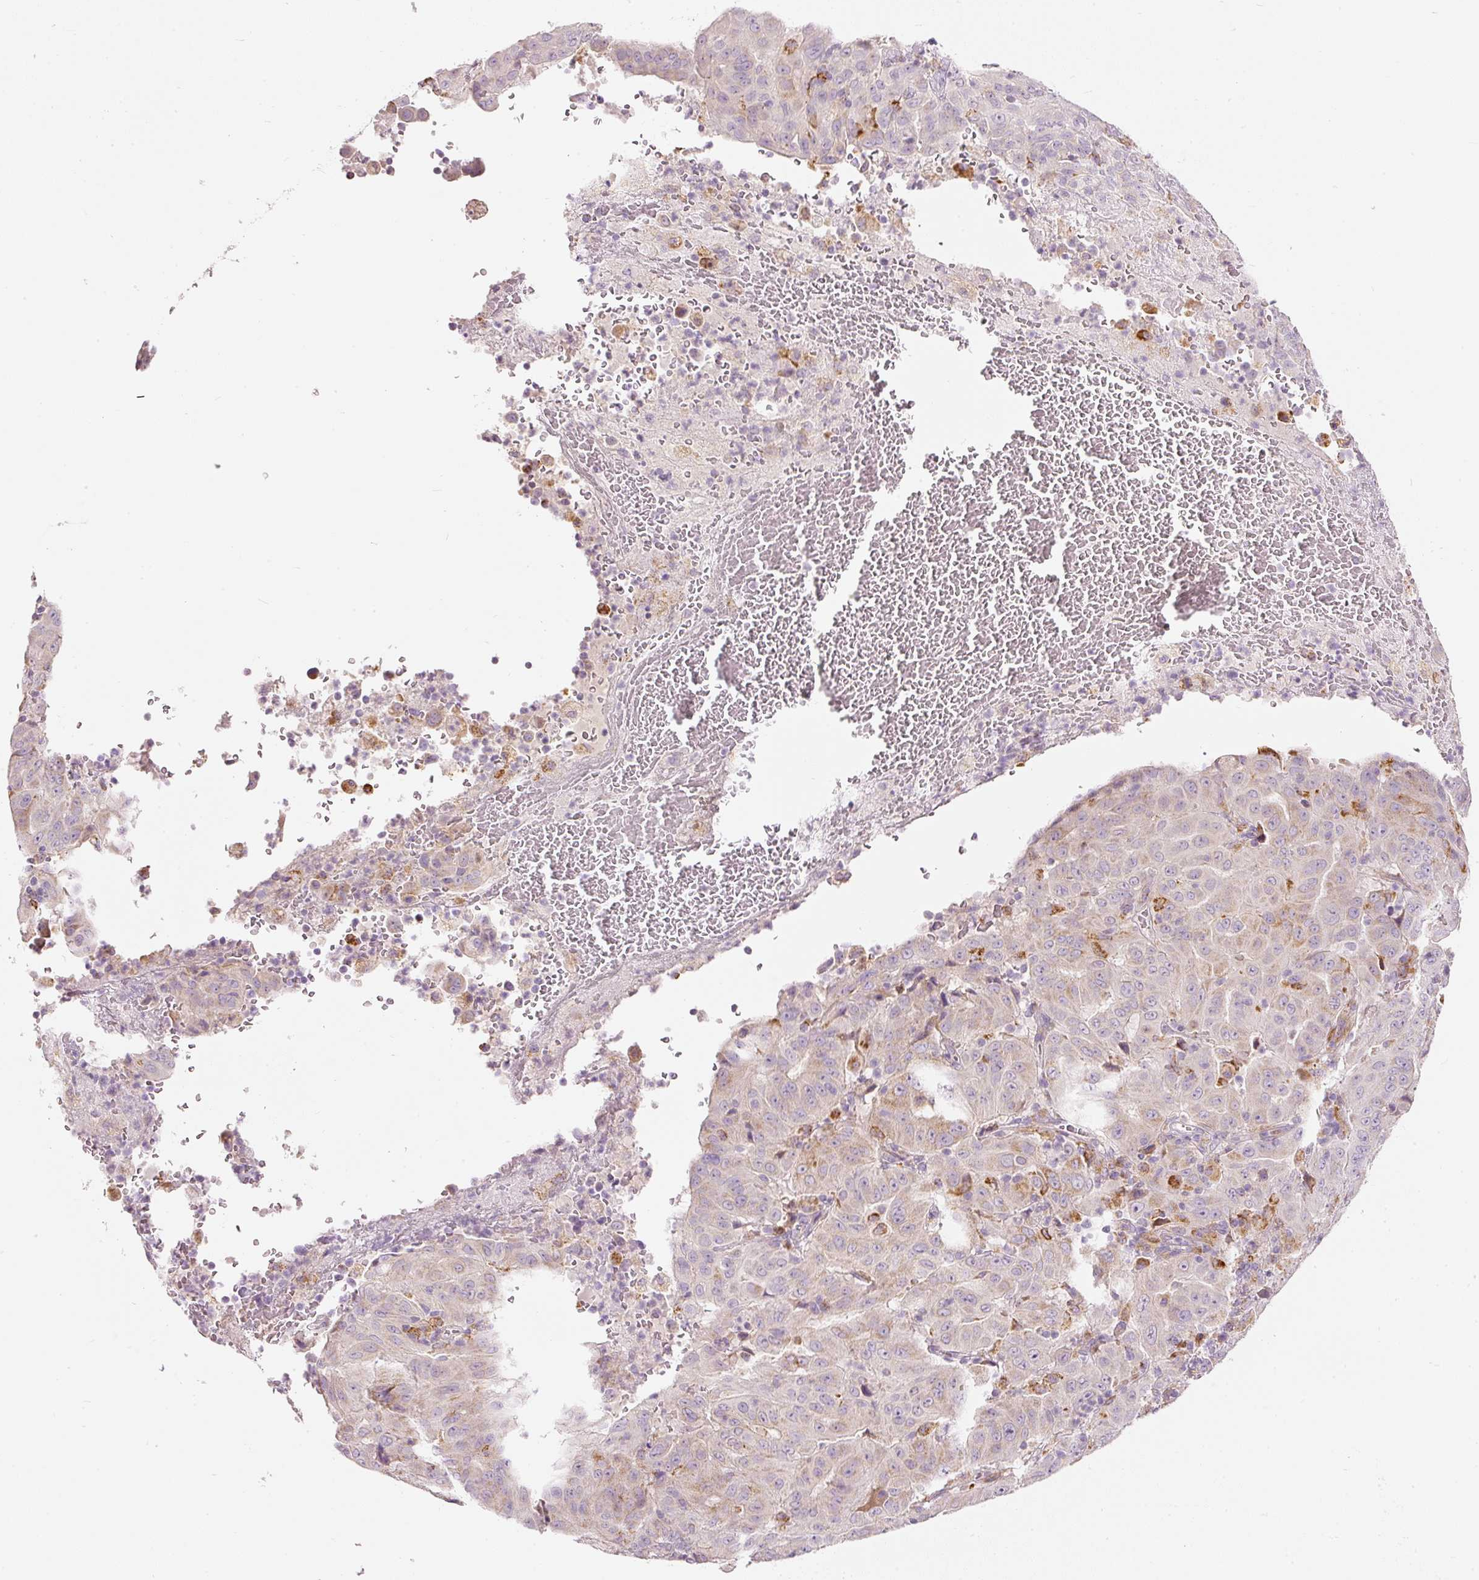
{"staining": {"intensity": "strong", "quantity": "<25%", "location": "cytoplasmic/membranous"}, "tissue": "pancreatic cancer", "cell_type": "Tumor cells", "image_type": "cancer", "snomed": [{"axis": "morphology", "description": "Adenocarcinoma, NOS"}, {"axis": "topography", "description": "Pancreas"}], "caption": "Pancreatic cancer (adenocarcinoma) tissue reveals strong cytoplasmic/membranous expression in approximately <25% of tumor cells", "gene": "MTHFD2", "patient": {"sex": "male", "age": 63}}